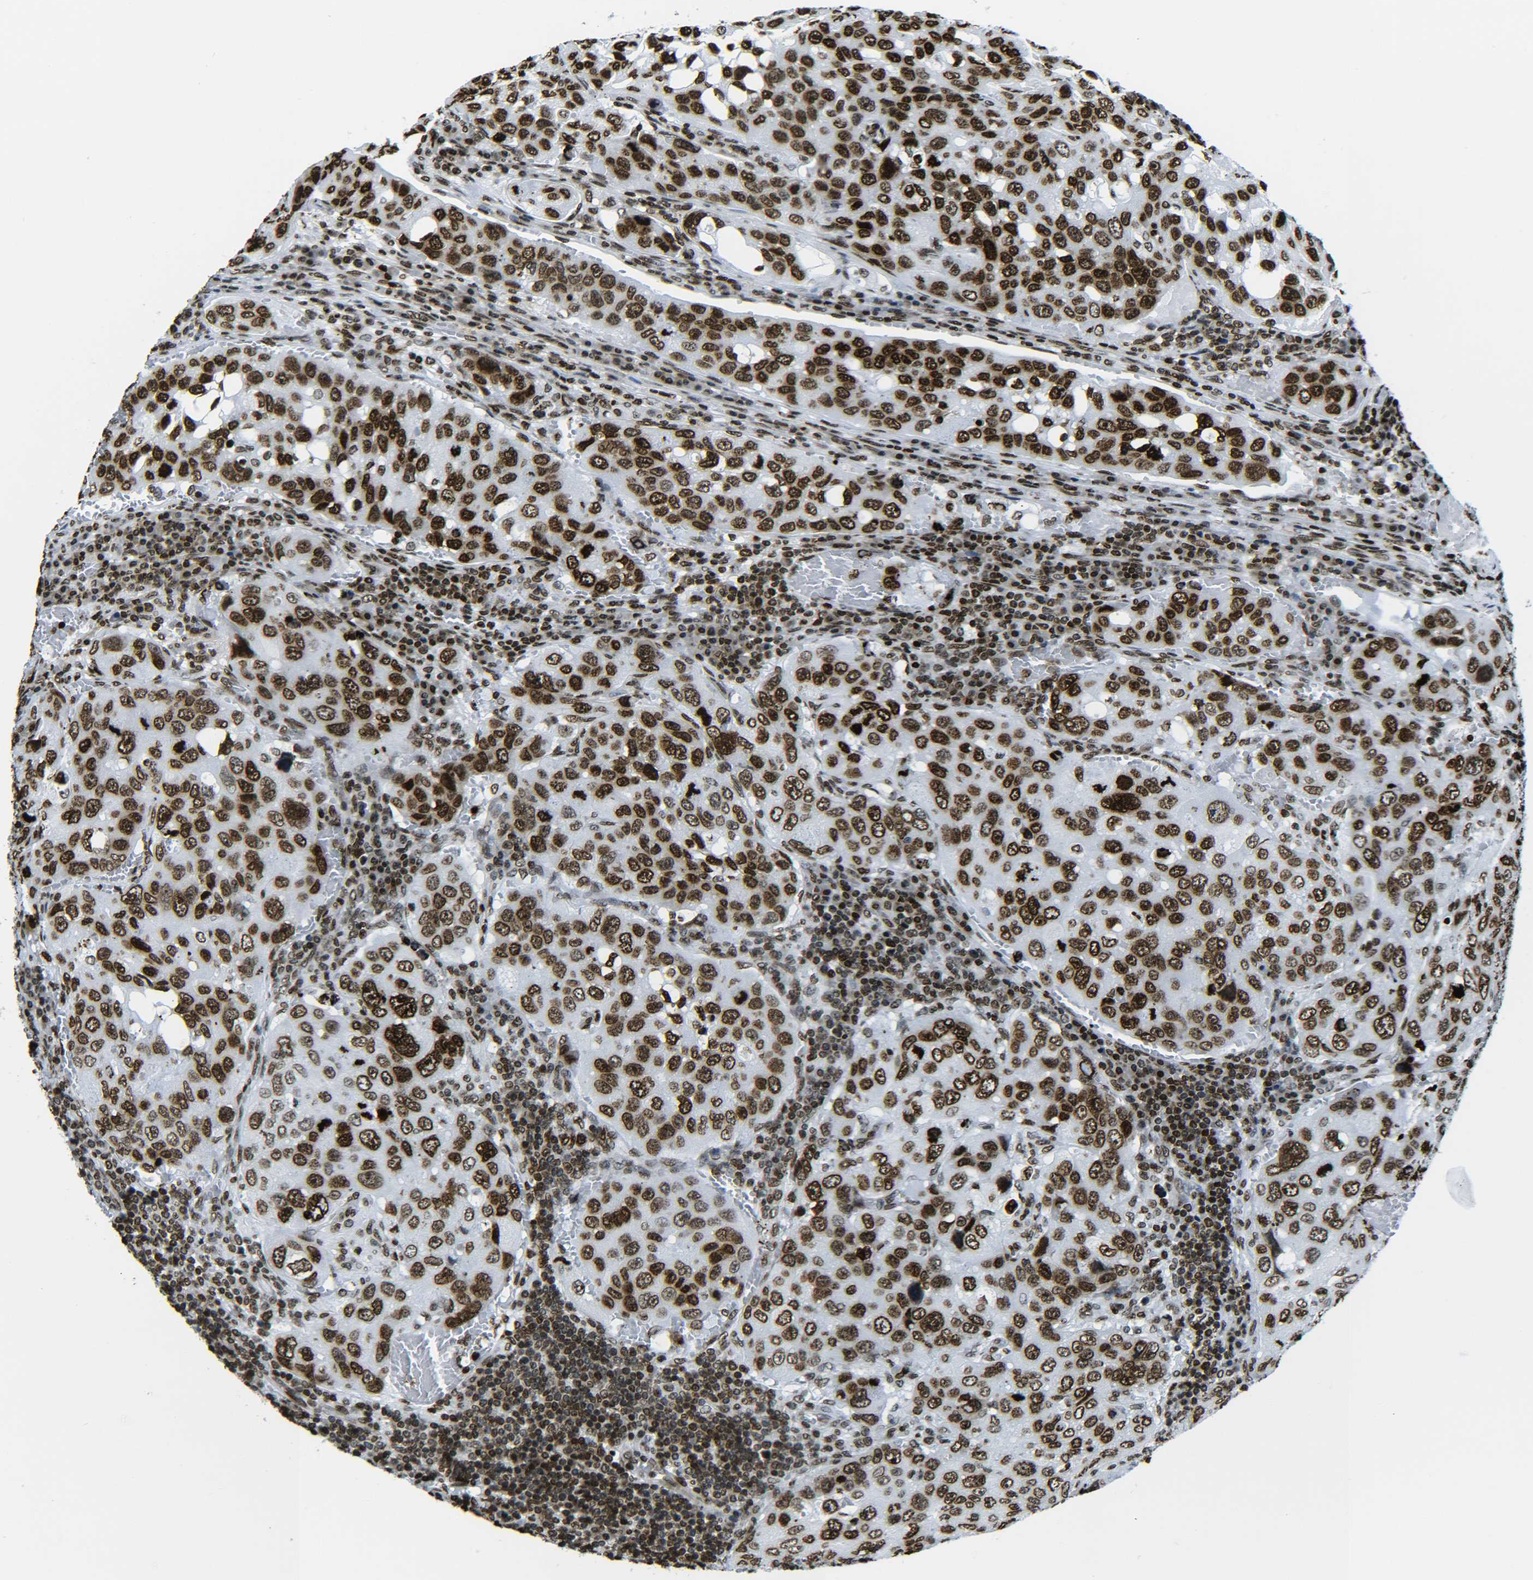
{"staining": {"intensity": "strong", "quantity": ">75%", "location": "nuclear"}, "tissue": "urothelial cancer", "cell_type": "Tumor cells", "image_type": "cancer", "snomed": [{"axis": "morphology", "description": "Urothelial carcinoma, High grade"}, {"axis": "topography", "description": "Lymph node"}, {"axis": "topography", "description": "Urinary bladder"}], "caption": "A brown stain shows strong nuclear positivity of a protein in human urothelial cancer tumor cells.", "gene": "H2AX", "patient": {"sex": "male", "age": 51}}